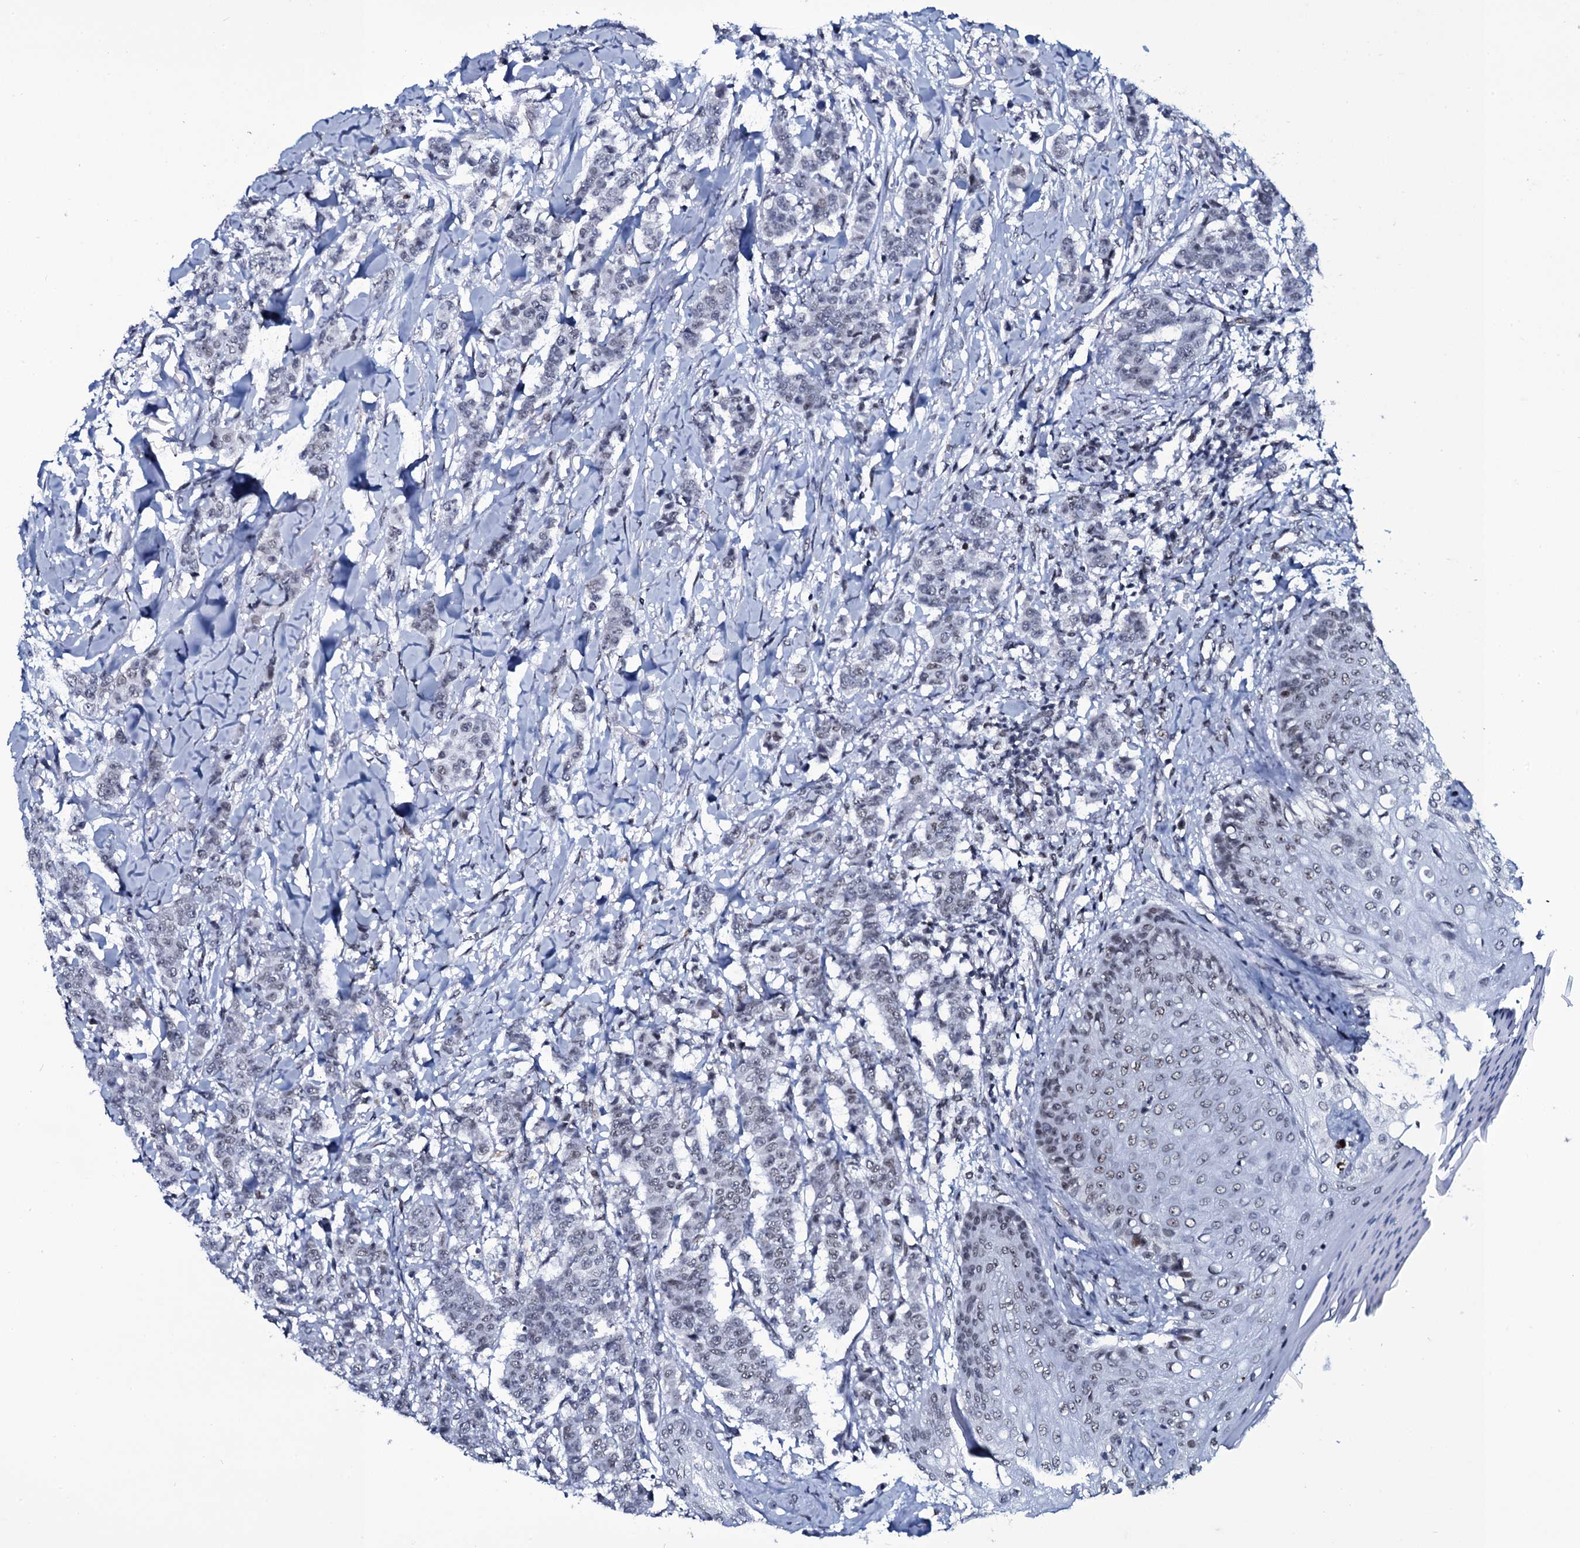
{"staining": {"intensity": "negative", "quantity": "none", "location": "none"}, "tissue": "breast cancer", "cell_type": "Tumor cells", "image_type": "cancer", "snomed": [{"axis": "morphology", "description": "Duct carcinoma"}, {"axis": "topography", "description": "Breast"}], "caption": "This is an immunohistochemistry (IHC) photomicrograph of human breast invasive ductal carcinoma. There is no expression in tumor cells.", "gene": "ZMIZ2", "patient": {"sex": "female", "age": 40}}